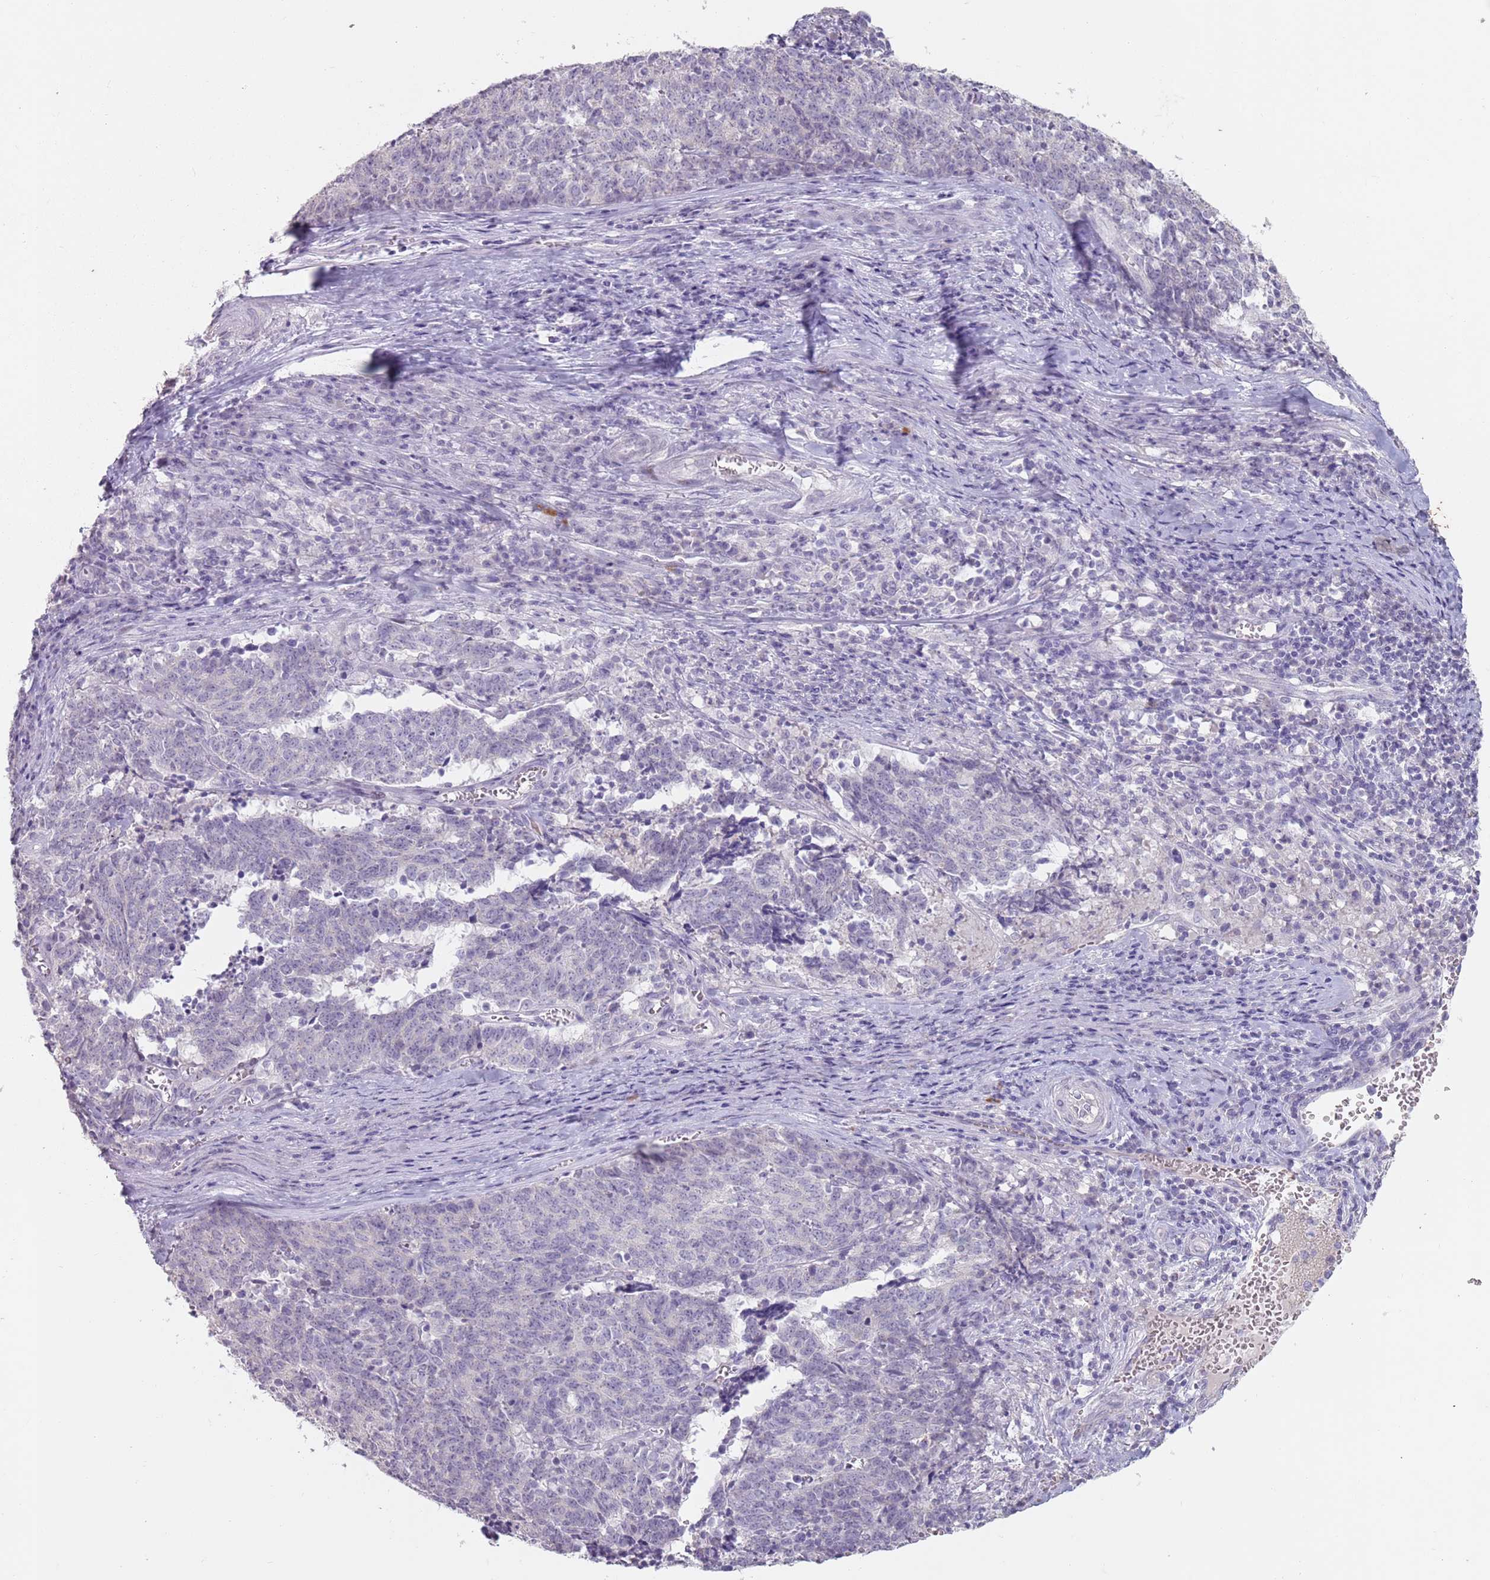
{"staining": {"intensity": "negative", "quantity": "none", "location": "none"}, "tissue": "cervical cancer", "cell_type": "Tumor cells", "image_type": "cancer", "snomed": [{"axis": "morphology", "description": "Squamous cell carcinoma, NOS"}, {"axis": "topography", "description": "Cervix"}], "caption": "Immunohistochemistry (IHC) micrograph of neoplastic tissue: cervical cancer stained with DAB demonstrates no significant protein positivity in tumor cells.", "gene": "STYK1", "patient": {"sex": "female", "age": 29}}